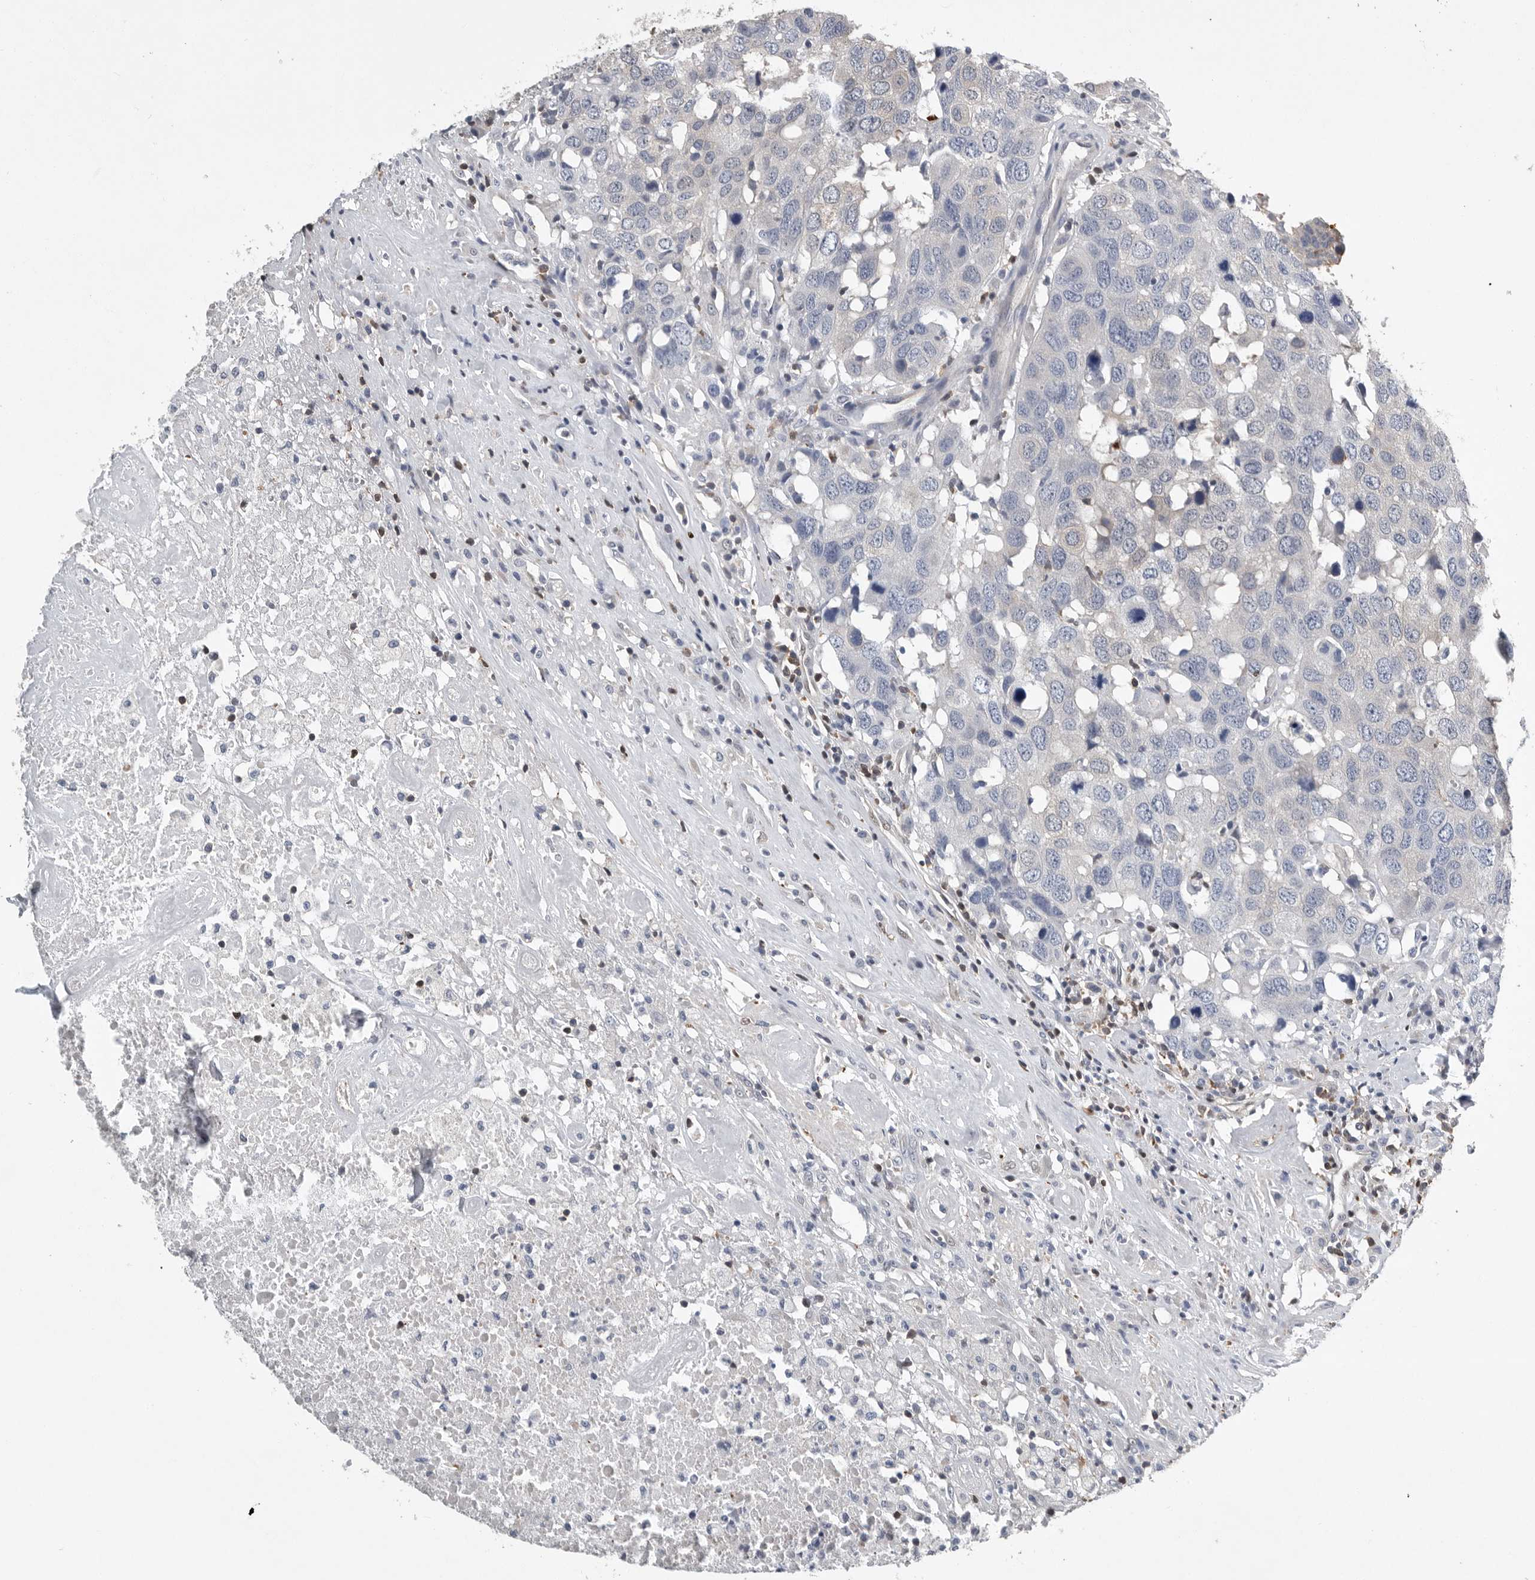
{"staining": {"intensity": "negative", "quantity": "none", "location": "none"}, "tissue": "head and neck cancer", "cell_type": "Tumor cells", "image_type": "cancer", "snomed": [{"axis": "morphology", "description": "Squamous cell carcinoma, NOS"}, {"axis": "topography", "description": "Head-Neck"}], "caption": "Head and neck cancer was stained to show a protein in brown. There is no significant staining in tumor cells. (Brightfield microscopy of DAB (3,3'-diaminobenzidine) immunohistochemistry (IHC) at high magnification).", "gene": "PDCD4", "patient": {"sex": "male", "age": 66}}